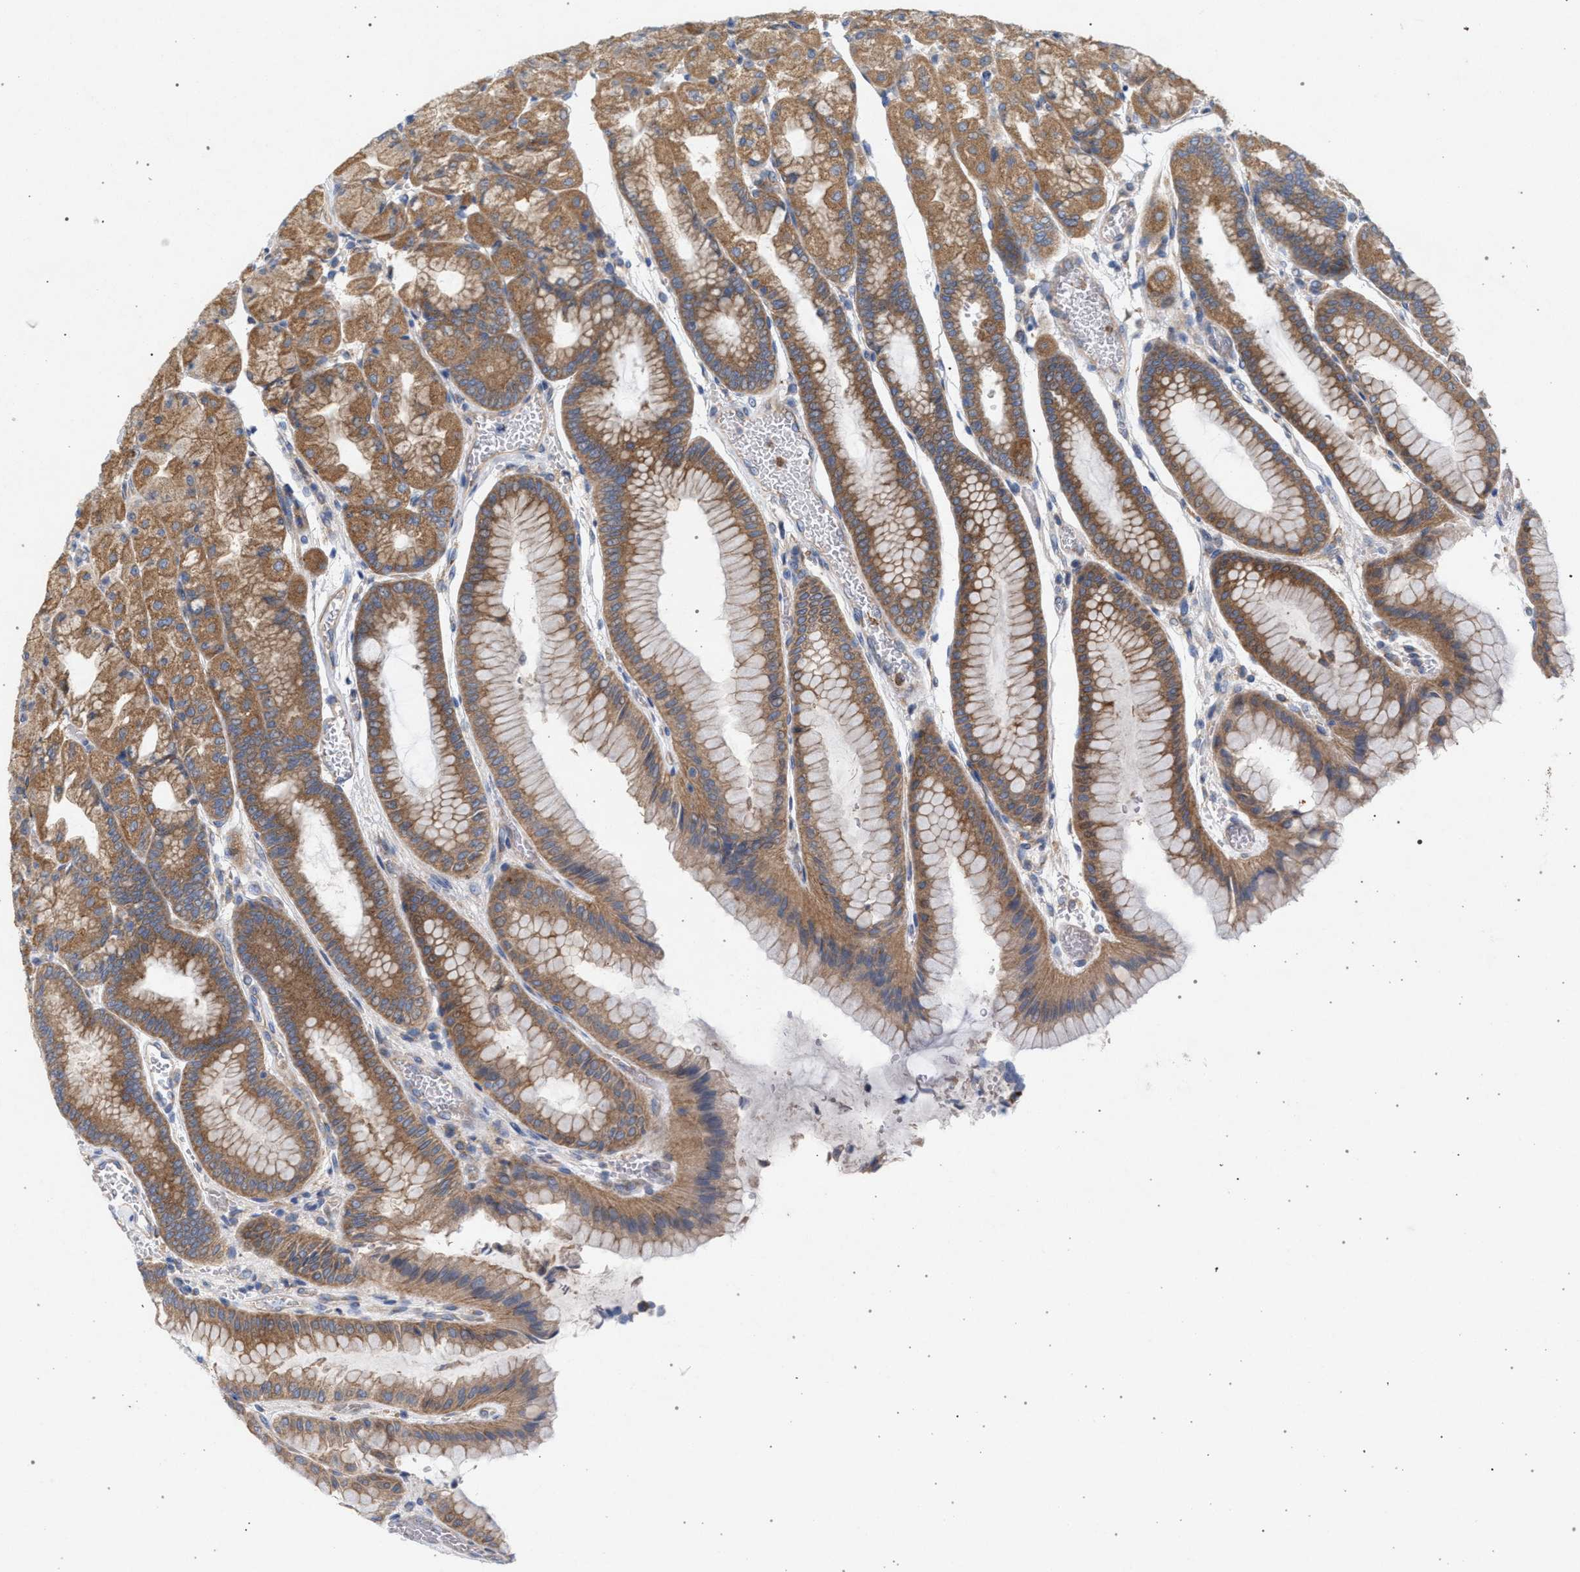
{"staining": {"intensity": "moderate", "quantity": ">75%", "location": "cytoplasmic/membranous"}, "tissue": "stomach", "cell_type": "Glandular cells", "image_type": "normal", "snomed": [{"axis": "morphology", "description": "Normal tissue, NOS"}, {"axis": "morphology", "description": "Carcinoid, malignant, NOS"}, {"axis": "topography", "description": "Stomach, upper"}], "caption": "High-power microscopy captured an IHC micrograph of normal stomach, revealing moderate cytoplasmic/membranous expression in about >75% of glandular cells. The protein of interest is stained brown, and the nuclei are stained in blue (DAB (3,3'-diaminobenzidine) IHC with brightfield microscopy, high magnification).", "gene": "MAMDC2", "patient": {"sex": "male", "age": 39}}